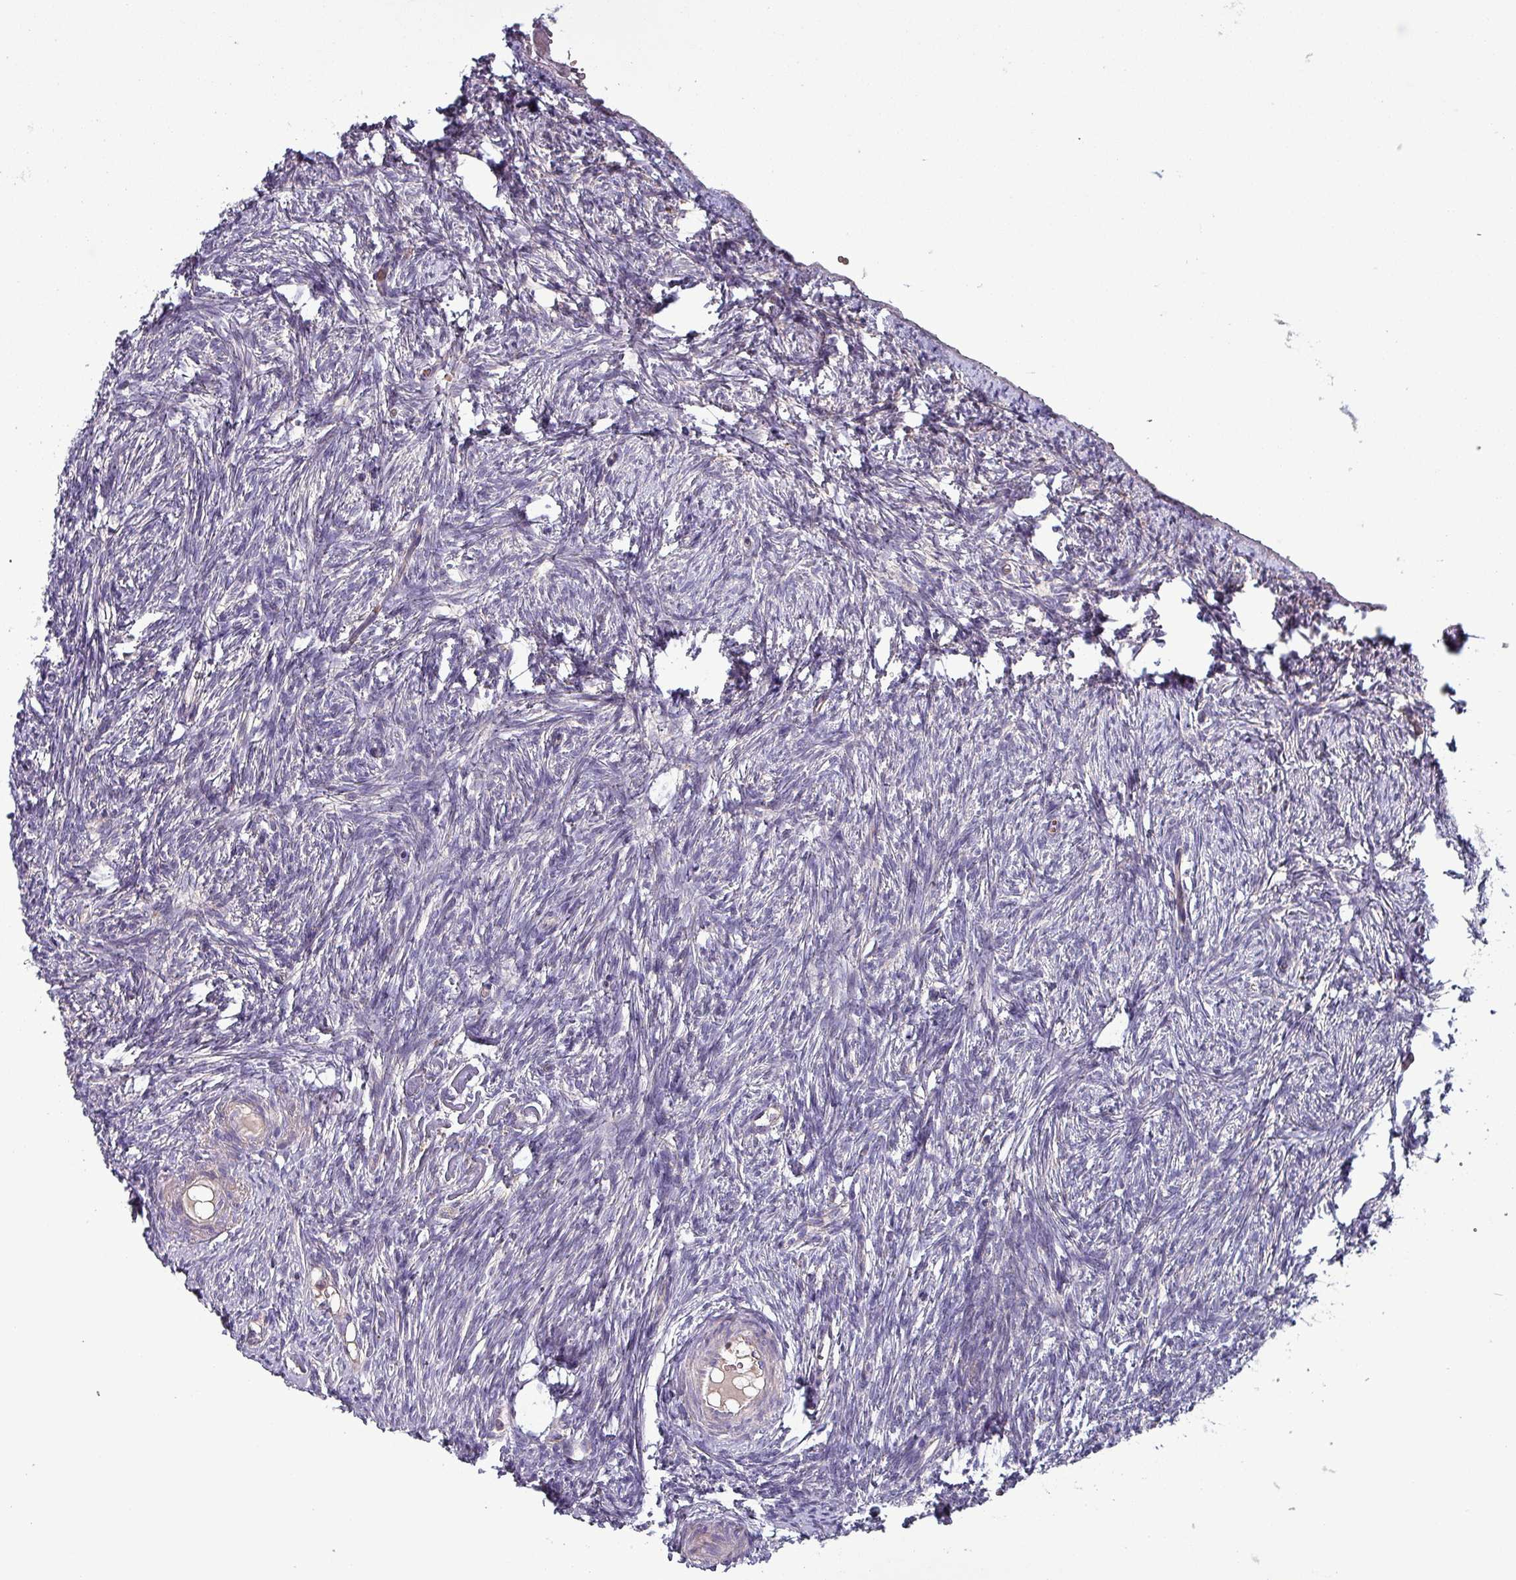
{"staining": {"intensity": "negative", "quantity": "none", "location": "none"}, "tissue": "ovary", "cell_type": "Ovarian stroma cells", "image_type": "normal", "snomed": [{"axis": "morphology", "description": "Normal tissue, NOS"}, {"axis": "topography", "description": "Ovary"}], "caption": "High power microscopy histopathology image of an immunohistochemistry micrograph of benign ovary, revealing no significant positivity in ovarian stroma cells.", "gene": "ZNF322", "patient": {"sex": "female", "age": 51}}